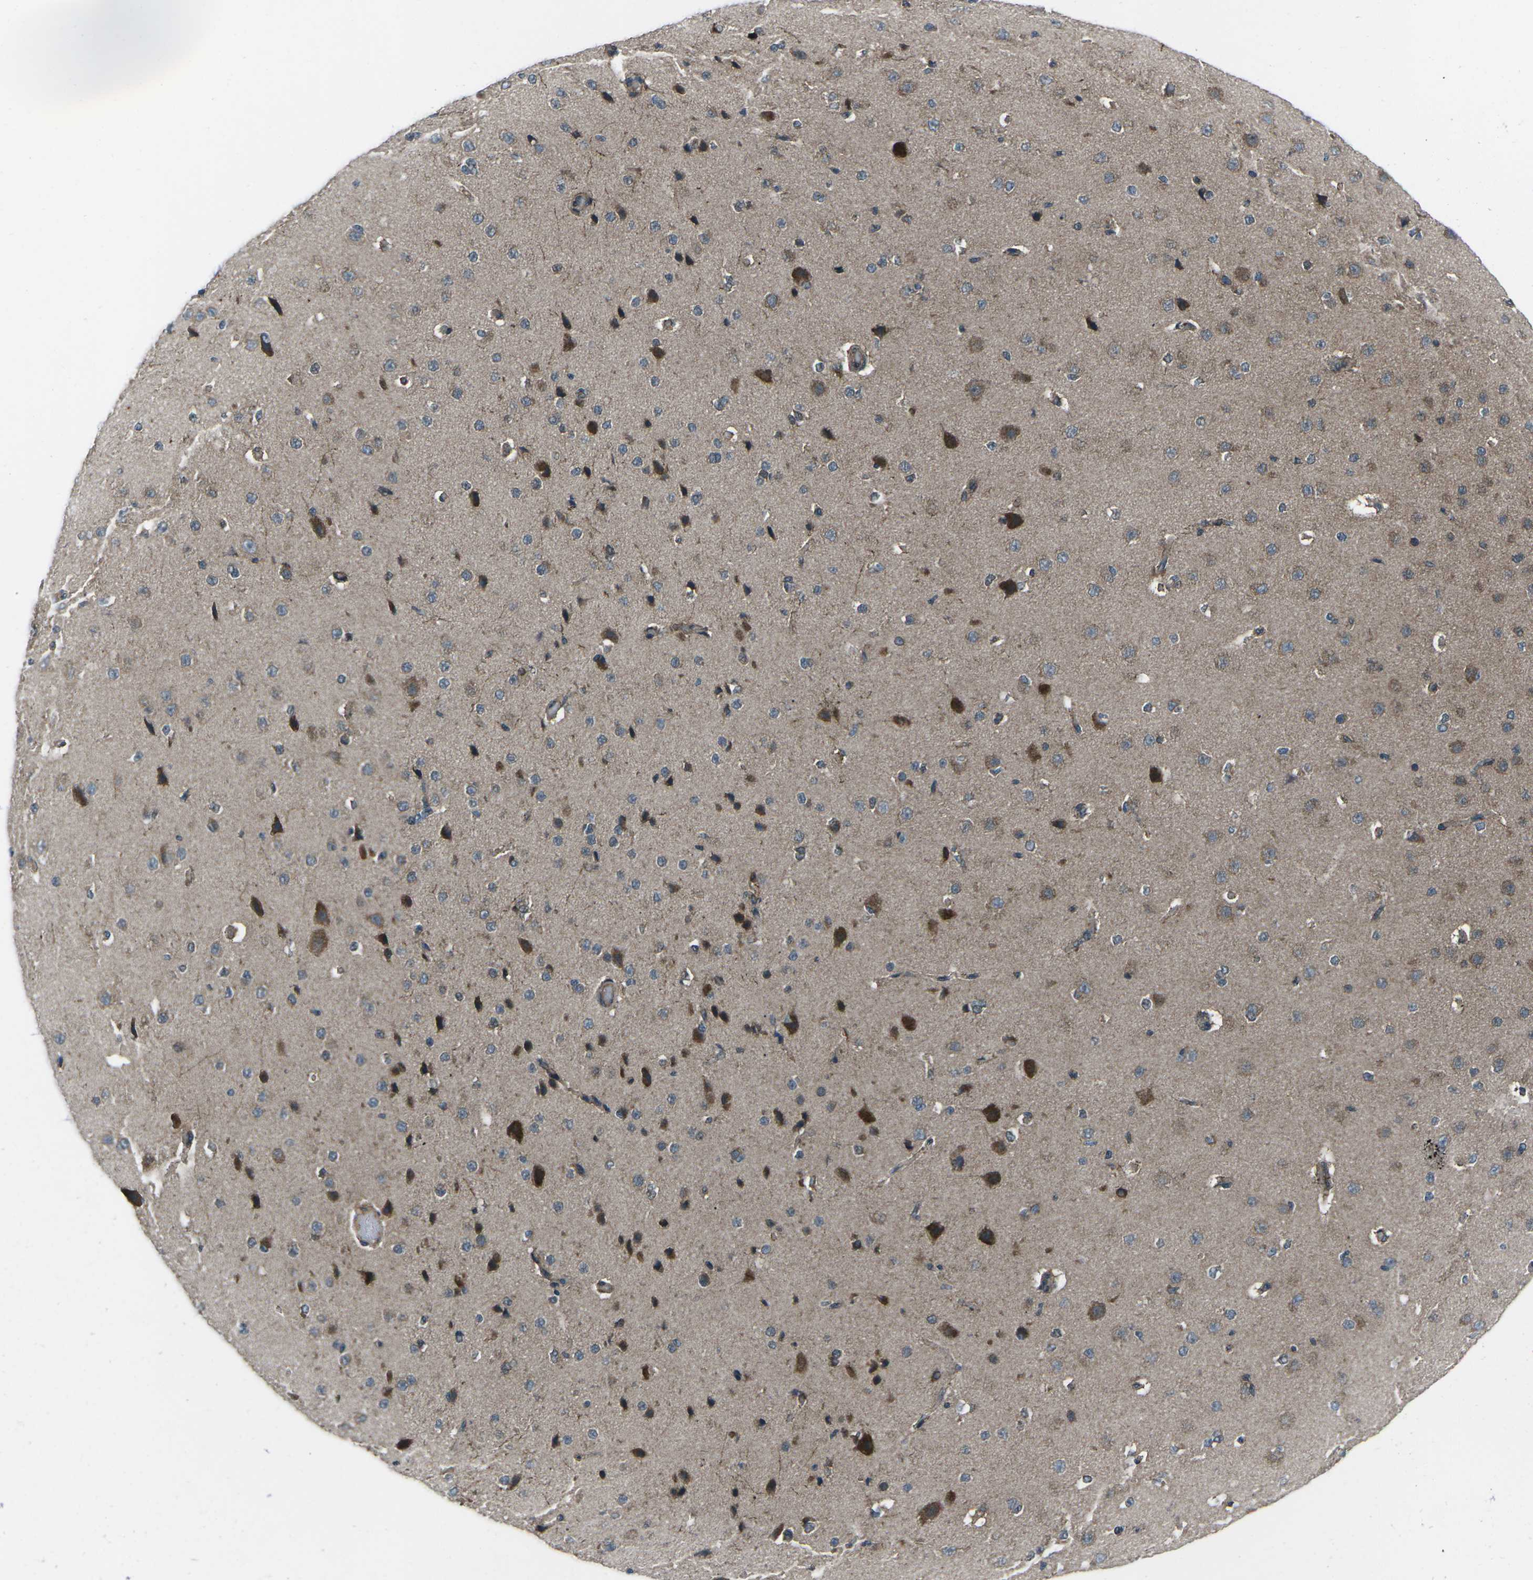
{"staining": {"intensity": "negative", "quantity": "none", "location": "none"}, "tissue": "cerebral cortex", "cell_type": "Endothelial cells", "image_type": "normal", "snomed": [{"axis": "morphology", "description": "Normal tissue, NOS"}, {"axis": "morphology", "description": "Developmental malformation"}, {"axis": "topography", "description": "Cerebral cortex"}], "caption": "This is a image of IHC staining of benign cerebral cortex, which shows no expression in endothelial cells. (DAB (3,3'-diaminobenzidine) IHC, high magnification).", "gene": "CDK16", "patient": {"sex": "female", "age": 30}}